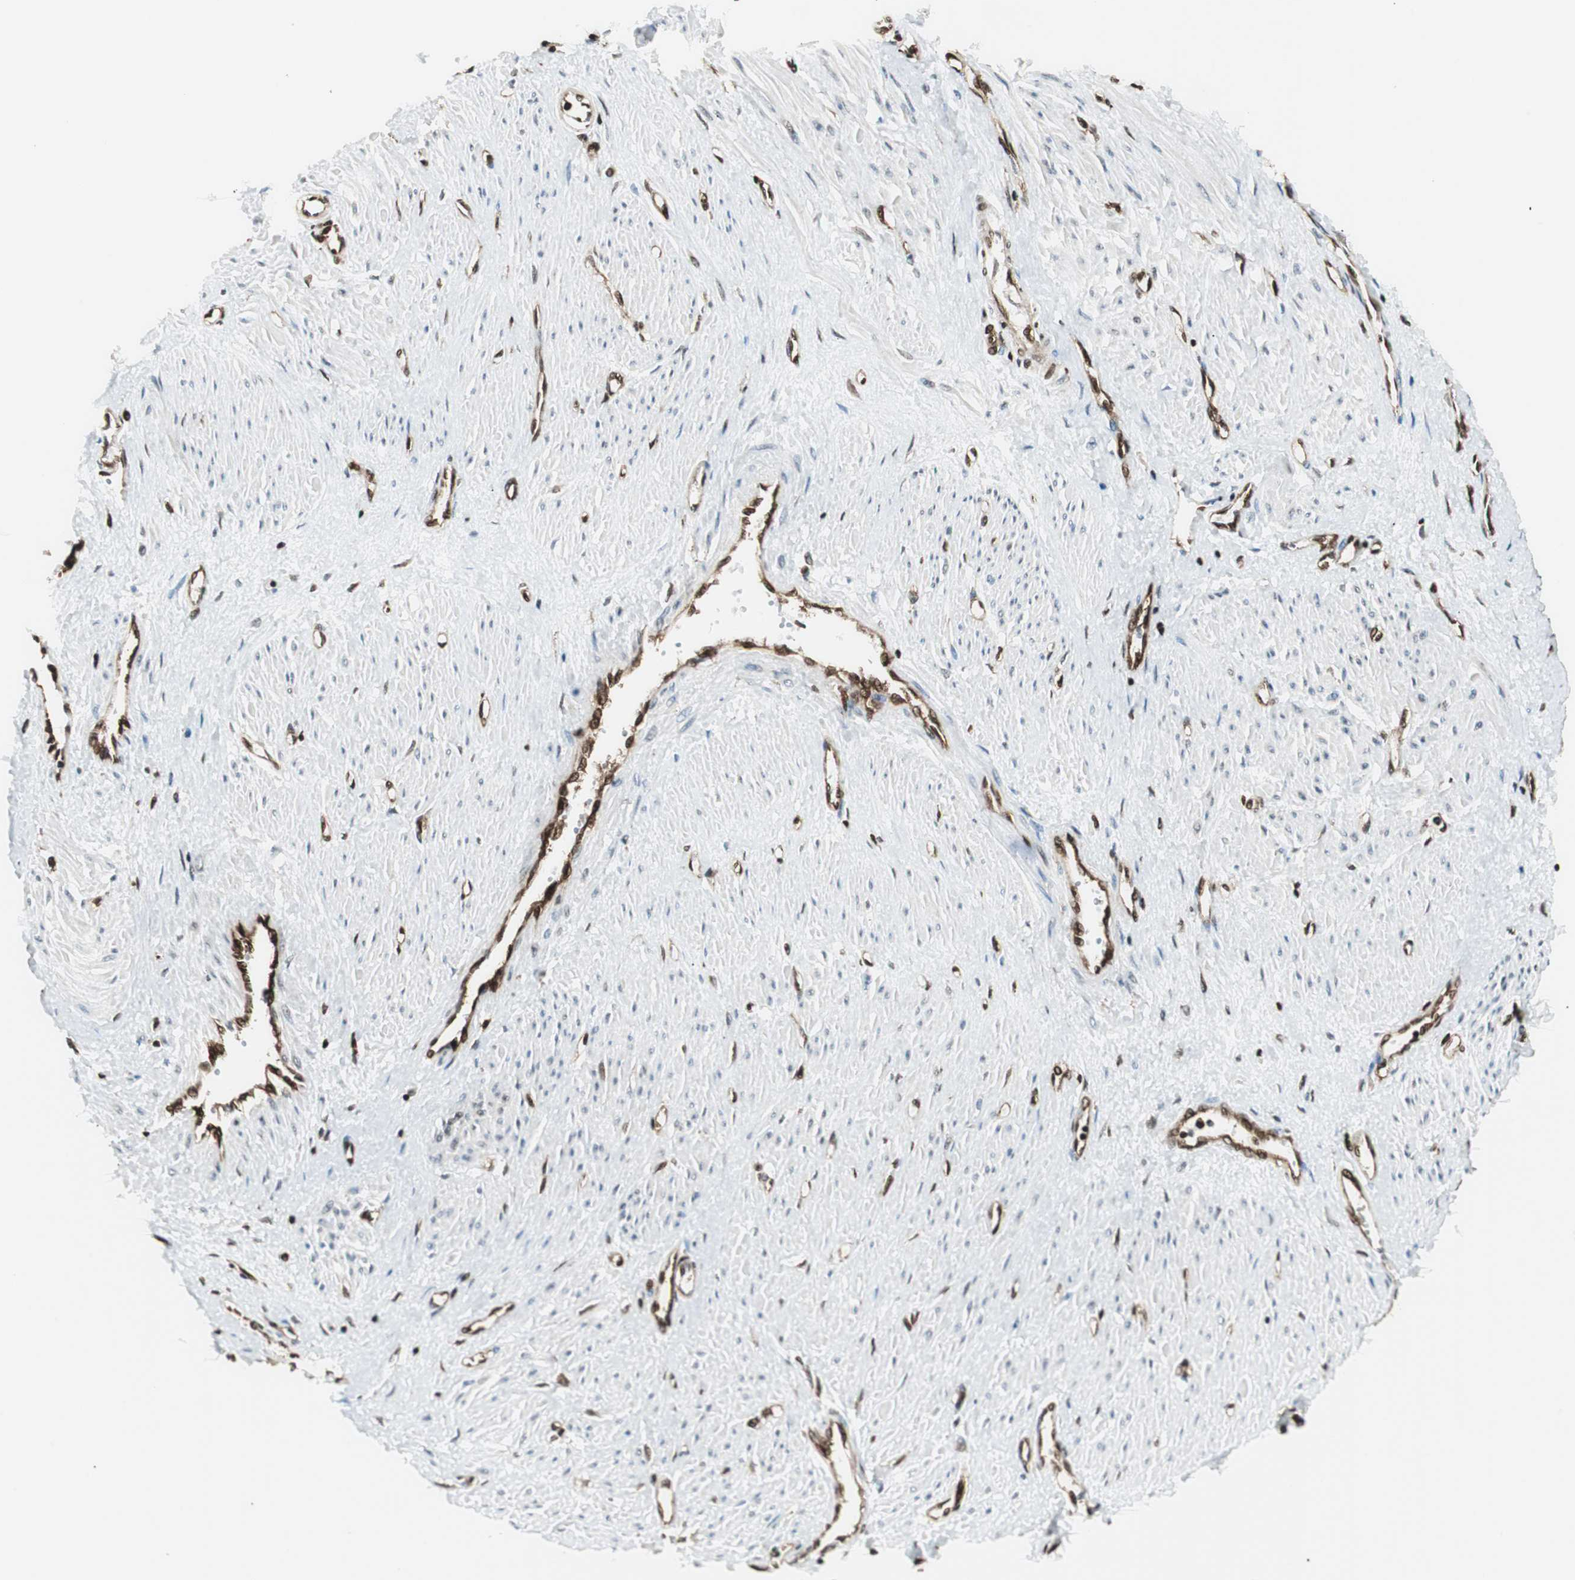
{"staining": {"intensity": "strong", "quantity": ">75%", "location": "nuclear"}, "tissue": "smooth muscle", "cell_type": "Smooth muscle cells", "image_type": "normal", "snomed": [{"axis": "morphology", "description": "Normal tissue, NOS"}, {"axis": "topography", "description": "Smooth muscle"}, {"axis": "topography", "description": "Uterus"}], "caption": "A photomicrograph of smooth muscle stained for a protein demonstrates strong nuclear brown staining in smooth muscle cells. (IHC, brightfield microscopy, high magnification).", "gene": "EWSR1", "patient": {"sex": "female", "age": 39}}